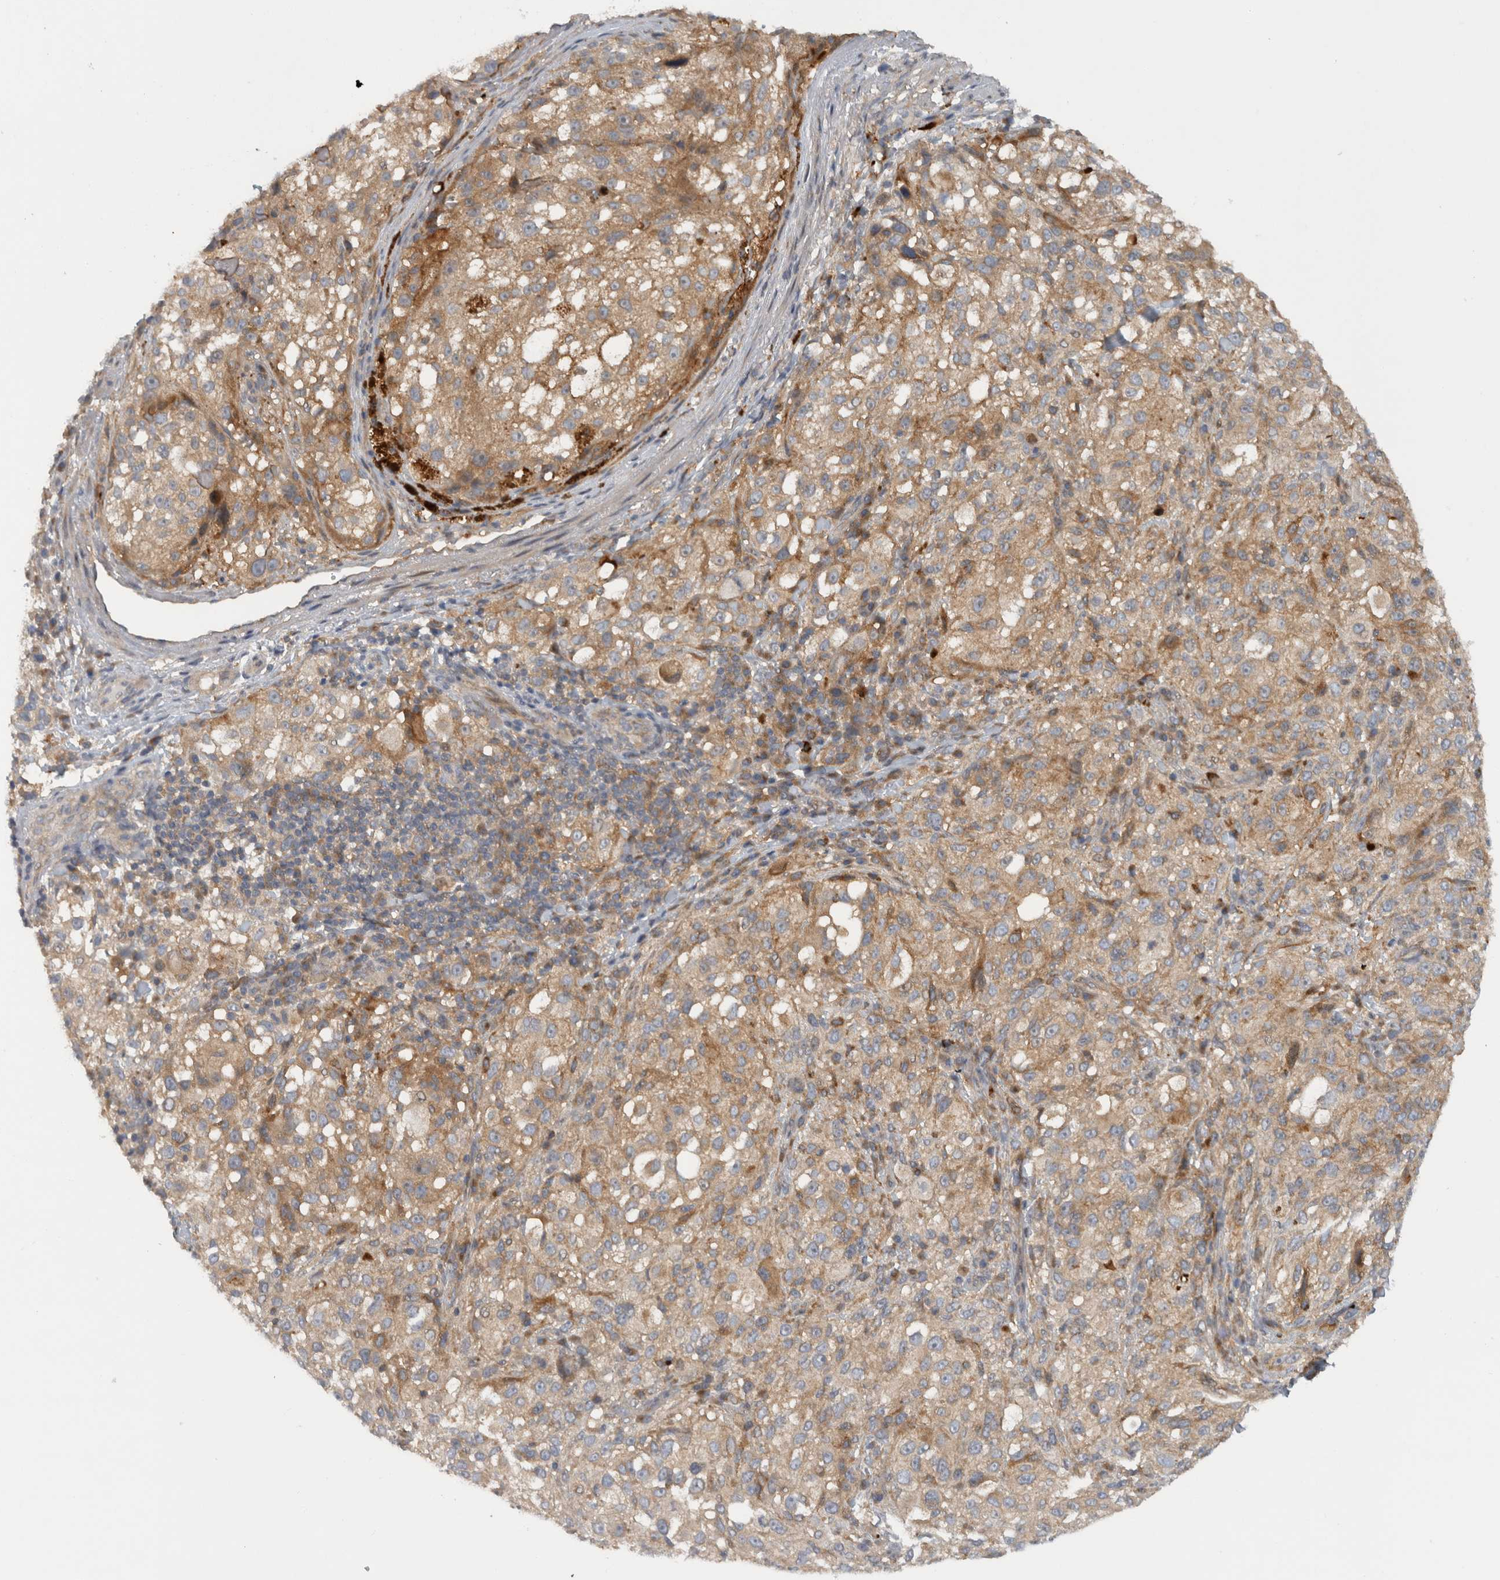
{"staining": {"intensity": "weak", "quantity": ">75%", "location": "cytoplasmic/membranous"}, "tissue": "melanoma", "cell_type": "Tumor cells", "image_type": "cancer", "snomed": [{"axis": "morphology", "description": "Necrosis, NOS"}, {"axis": "morphology", "description": "Malignant melanoma, NOS"}, {"axis": "topography", "description": "Skin"}], "caption": "The photomicrograph shows immunohistochemical staining of malignant melanoma. There is weak cytoplasmic/membranous staining is appreciated in approximately >75% of tumor cells. The staining was performed using DAB (3,3'-diaminobenzidine), with brown indicating positive protein expression. Nuclei are stained blue with hematoxylin.", "gene": "VEPH1", "patient": {"sex": "female", "age": 87}}